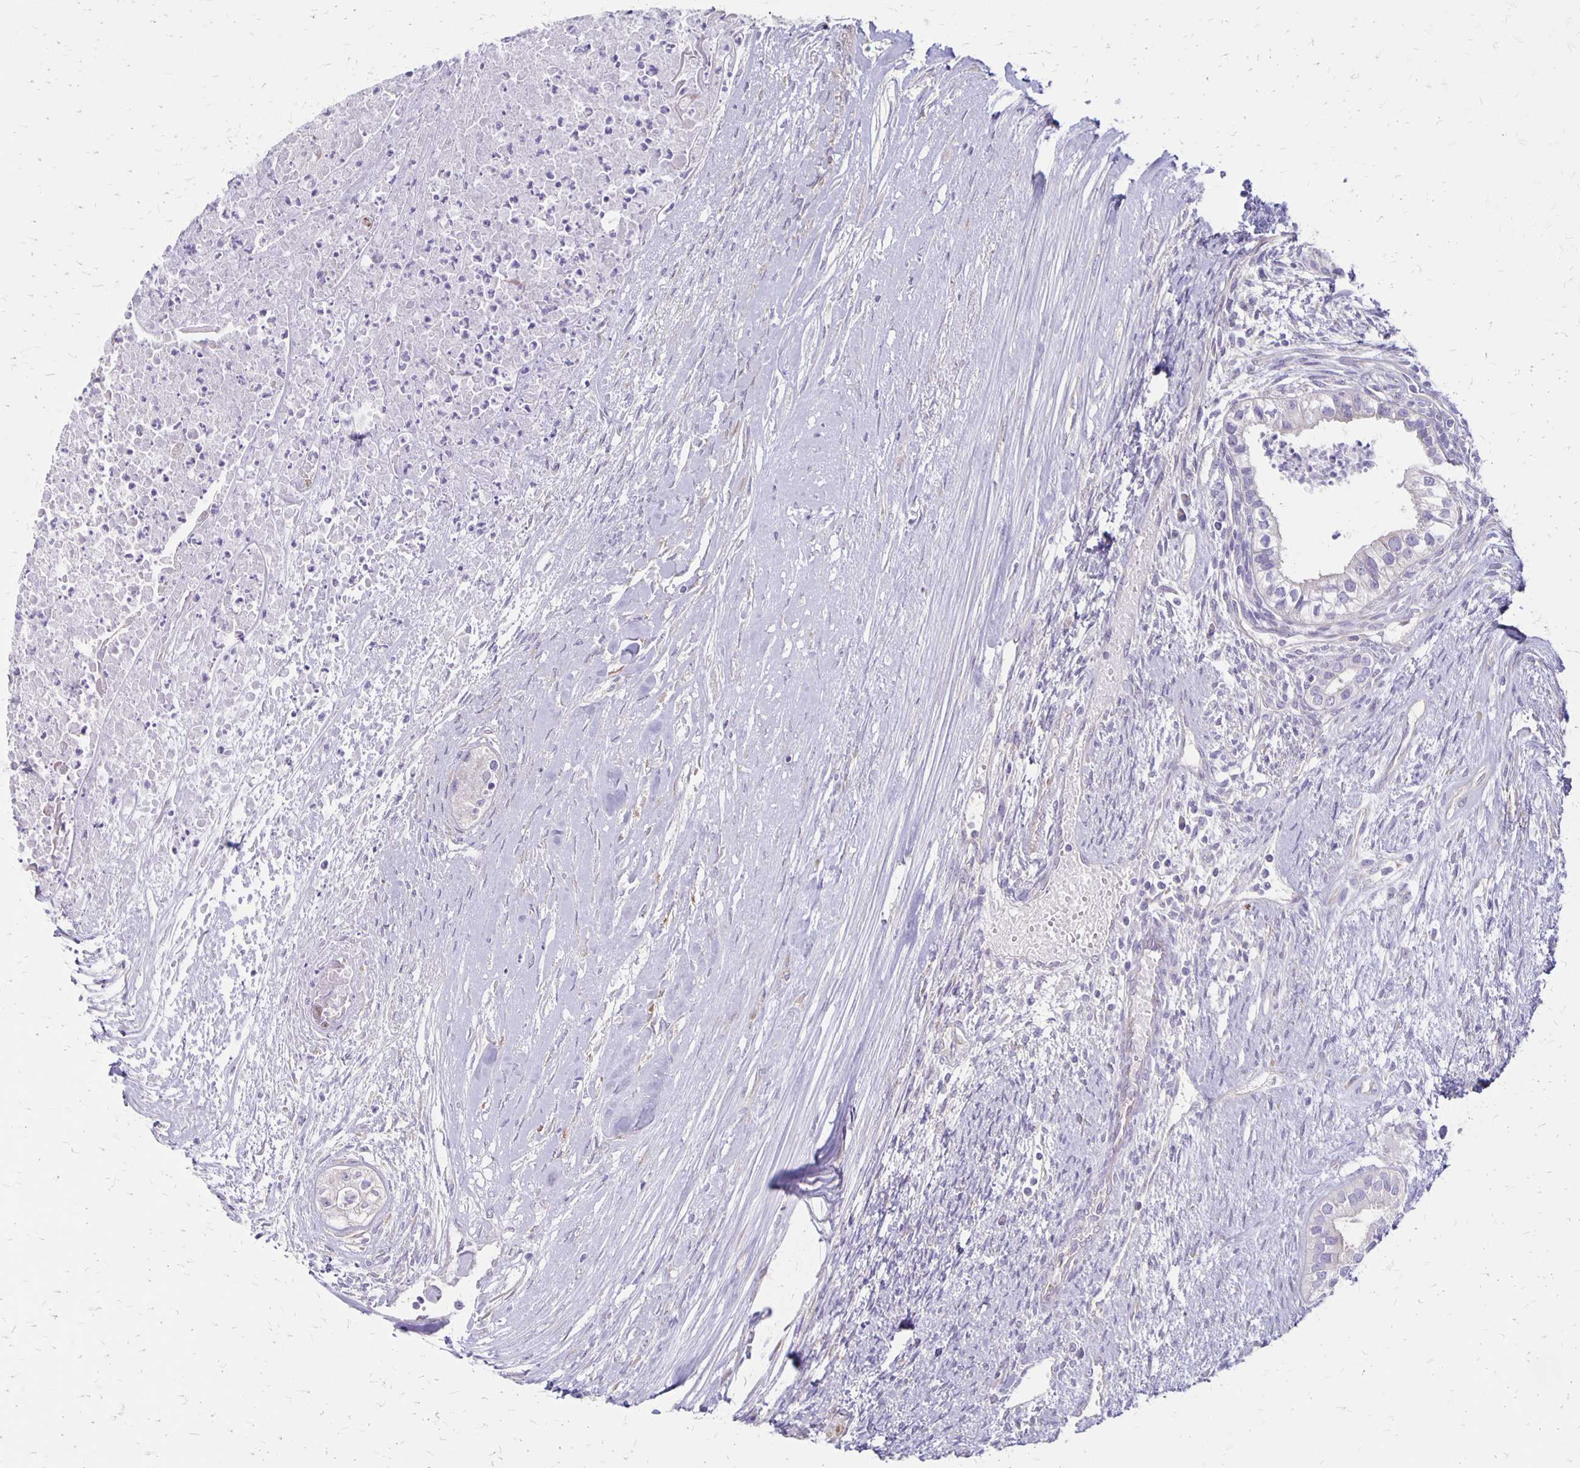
{"staining": {"intensity": "negative", "quantity": "none", "location": "none"}, "tissue": "testis cancer", "cell_type": "Tumor cells", "image_type": "cancer", "snomed": [{"axis": "morphology", "description": "Carcinoma, Embryonal, NOS"}, {"axis": "topography", "description": "Testis"}], "caption": "This is an IHC histopathology image of embryonal carcinoma (testis). There is no positivity in tumor cells.", "gene": "HOMER1", "patient": {"sex": "male", "age": 37}}